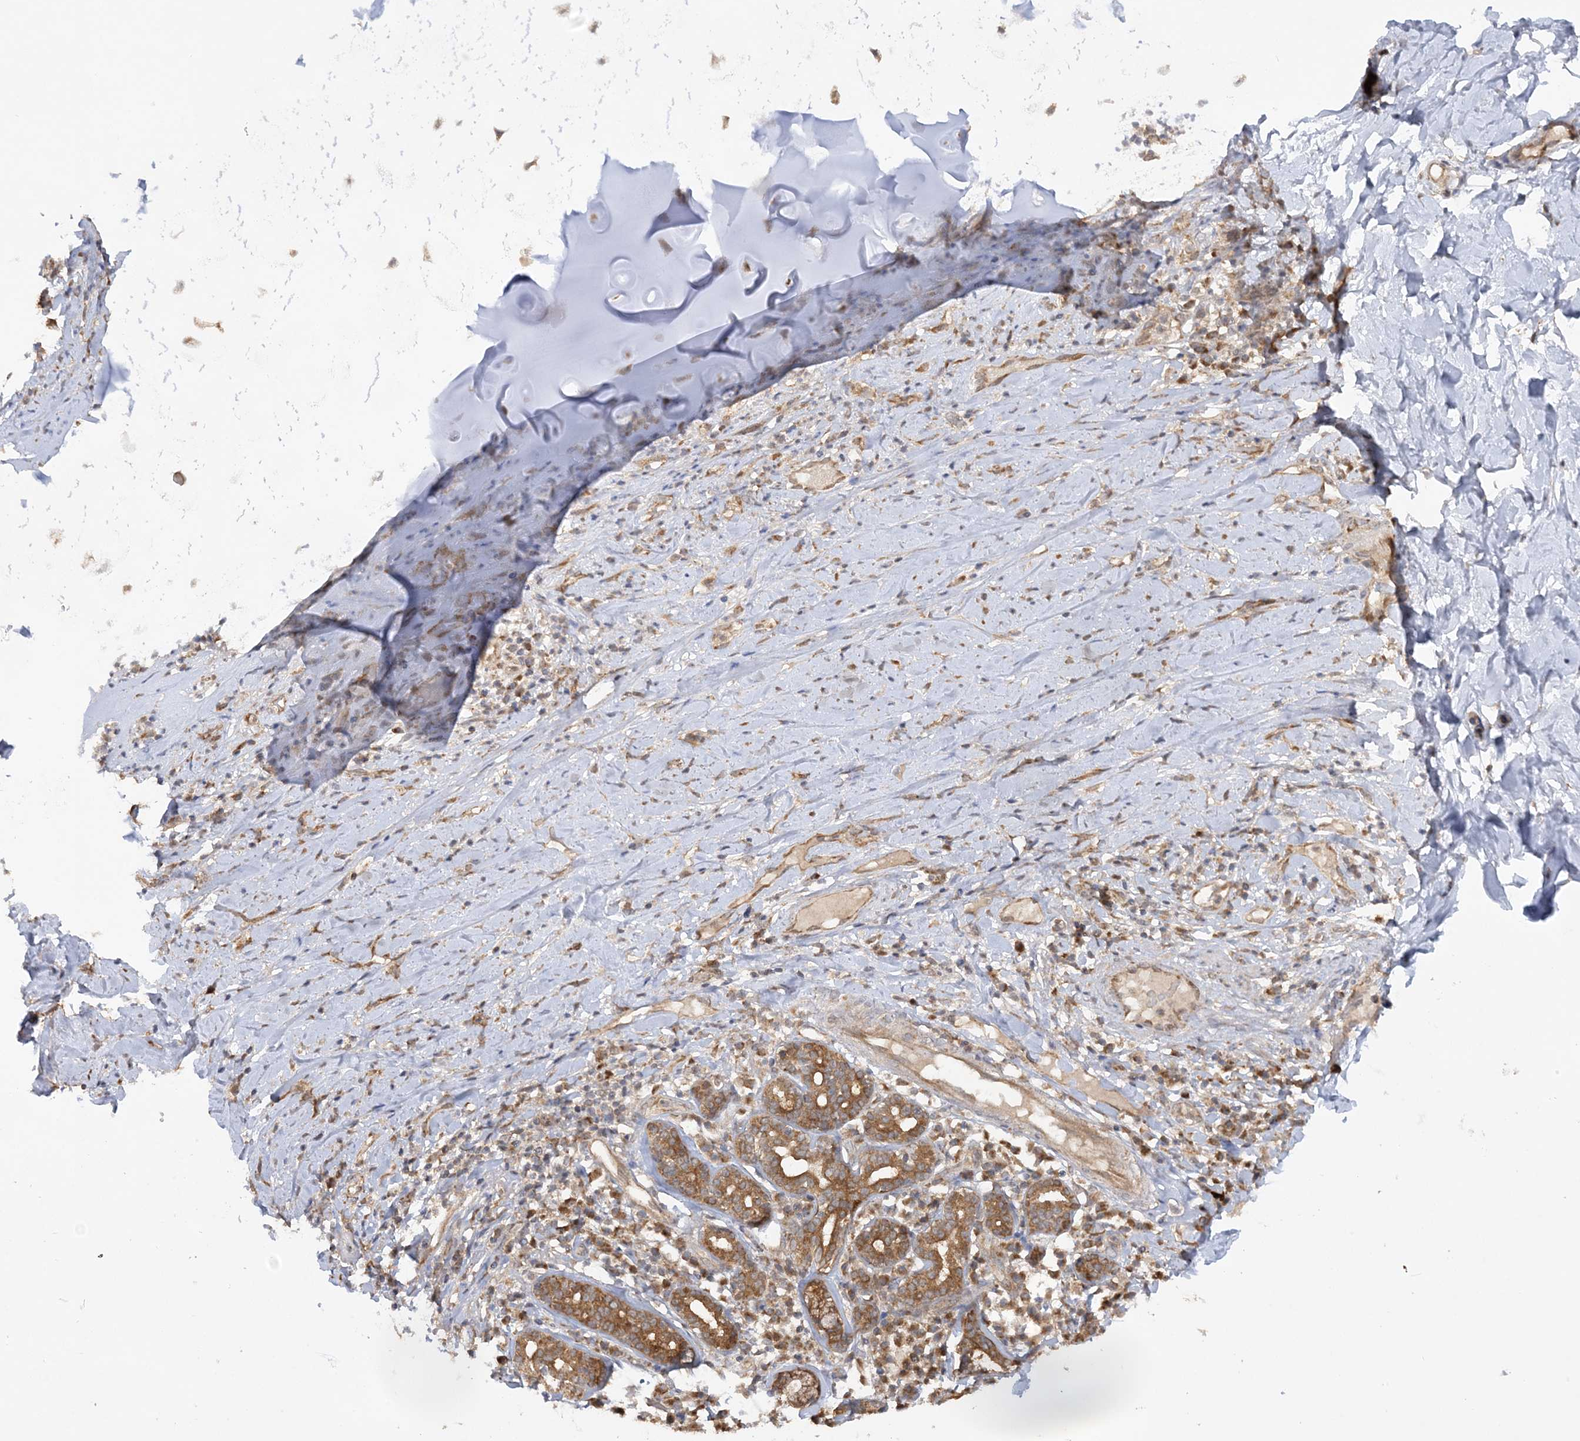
{"staining": {"intensity": "weak", "quantity": "<25%", "location": "cytoplasmic/membranous"}, "tissue": "adipose tissue", "cell_type": "Adipocytes", "image_type": "normal", "snomed": [{"axis": "morphology", "description": "Normal tissue, NOS"}, {"axis": "morphology", "description": "Basal cell carcinoma"}, {"axis": "topography", "description": "Cartilage tissue"}, {"axis": "topography", "description": "Nasopharynx"}, {"axis": "topography", "description": "Oral tissue"}], "caption": "DAB (3,3'-diaminobenzidine) immunohistochemical staining of unremarkable human adipose tissue reveals no significant positivity in adipocytes. (DAB (3,3'-diaminobenzidine) immunohistochemistry (IHC) with hematoxylin counter stain).", "gene": "MMADHC", "patient": {"sex": "female", "age": 77}}